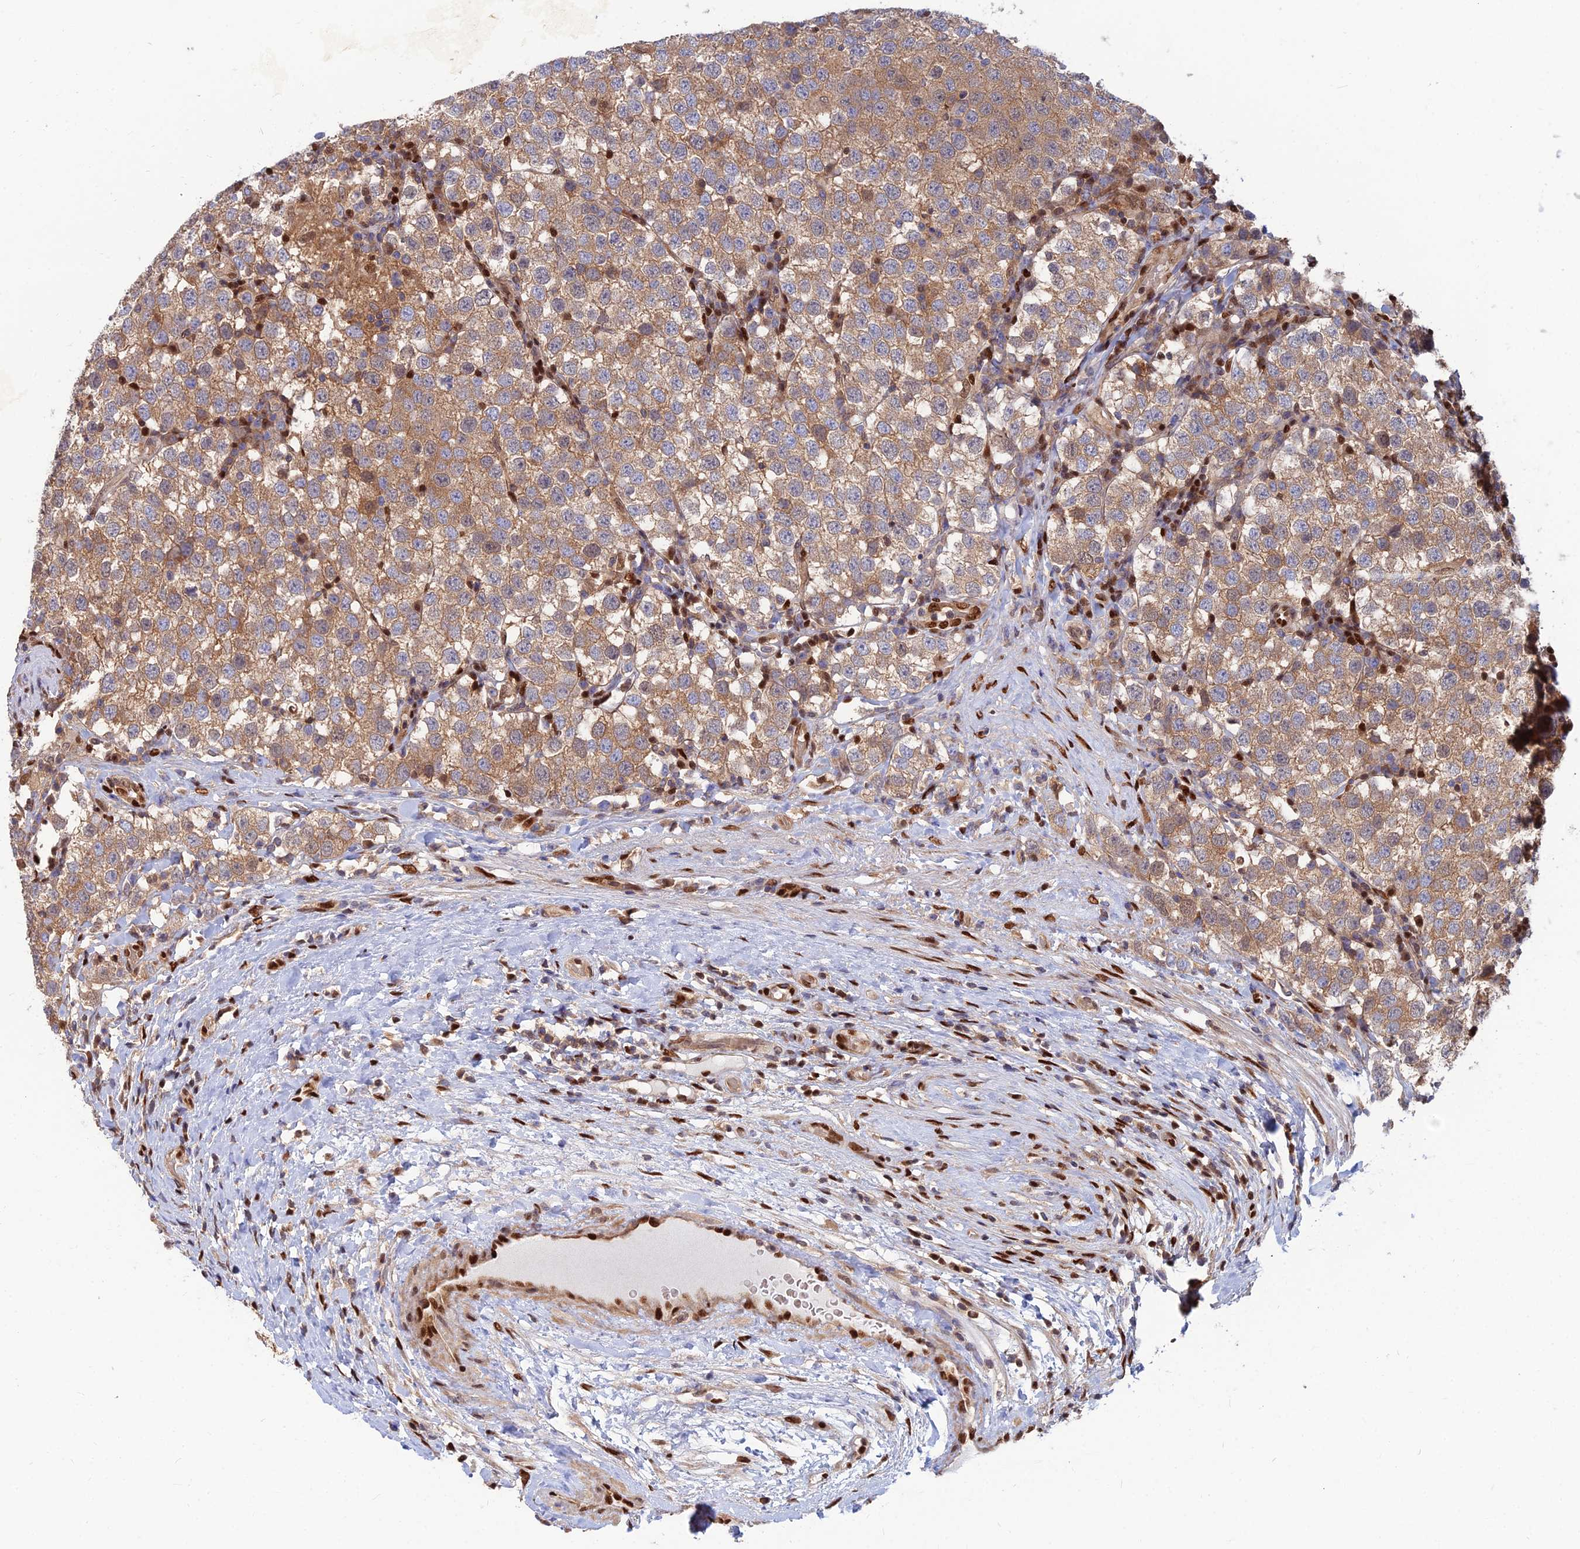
{"staining": {"intensity": "moderate", "quantity": ">75%", "location": "cytoplasmic/membranous"}, "tissue": "testis cancer", "cell_type": "Tumor cells", "image_type": "cancer", "snomed": [{"axis": "morphology", "description": "Seminoma, NOS"}, {"axis": "topography", "description": "Testis"}], "caption": "Protein expression analysis of seminoma (testis) shows moderate cytoplasmic/membranous expression in approximately >75% of tumor cells. (DAB IHC with brightfield microscopy, high magnification).", "gene": "DNPEP", "patient": {"sex": "male", "age": 34}}